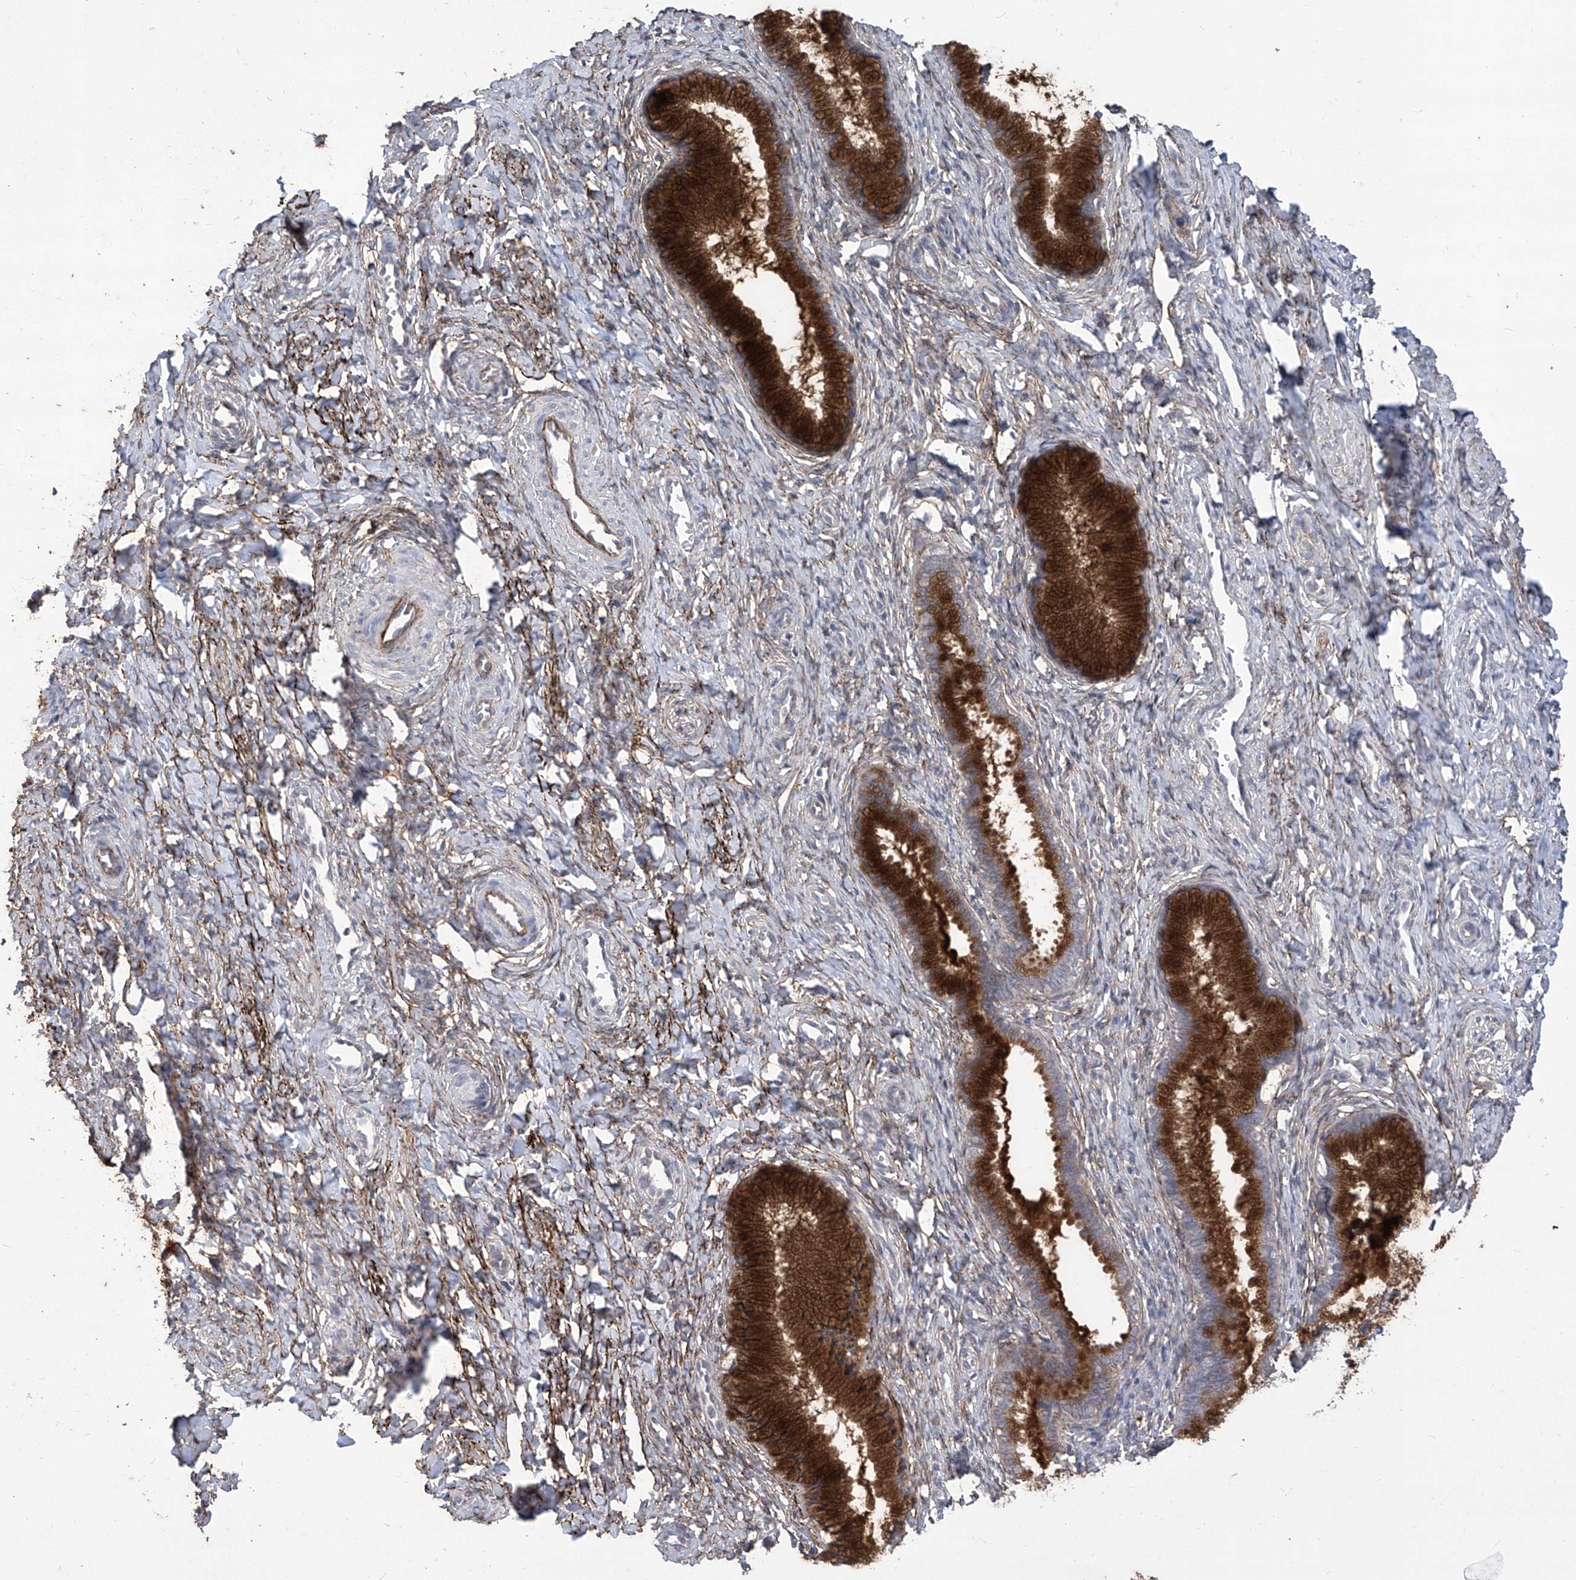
{"staining": {"intensity": "strong", "quantity": ">75%", "location": "cytoplasmic/membranous"}, "tissue": "cervix", "cell_type": "Glandular cells", "image_type": "normal", "snomed": [{"axis": "morphology", "description": "Normal tissue, NOS"}, {"axis": "topography", "description": "Cervix"}], "caption": "Benign cervix exhibits strong cytoplasmic/membranous staining in approximately >75% of glandular cells (brown staining indicates protein expression, while blue staining denotes nuclei)..", "gene": "TXNIP", "patient": {"sex": "female", "age": 27}}